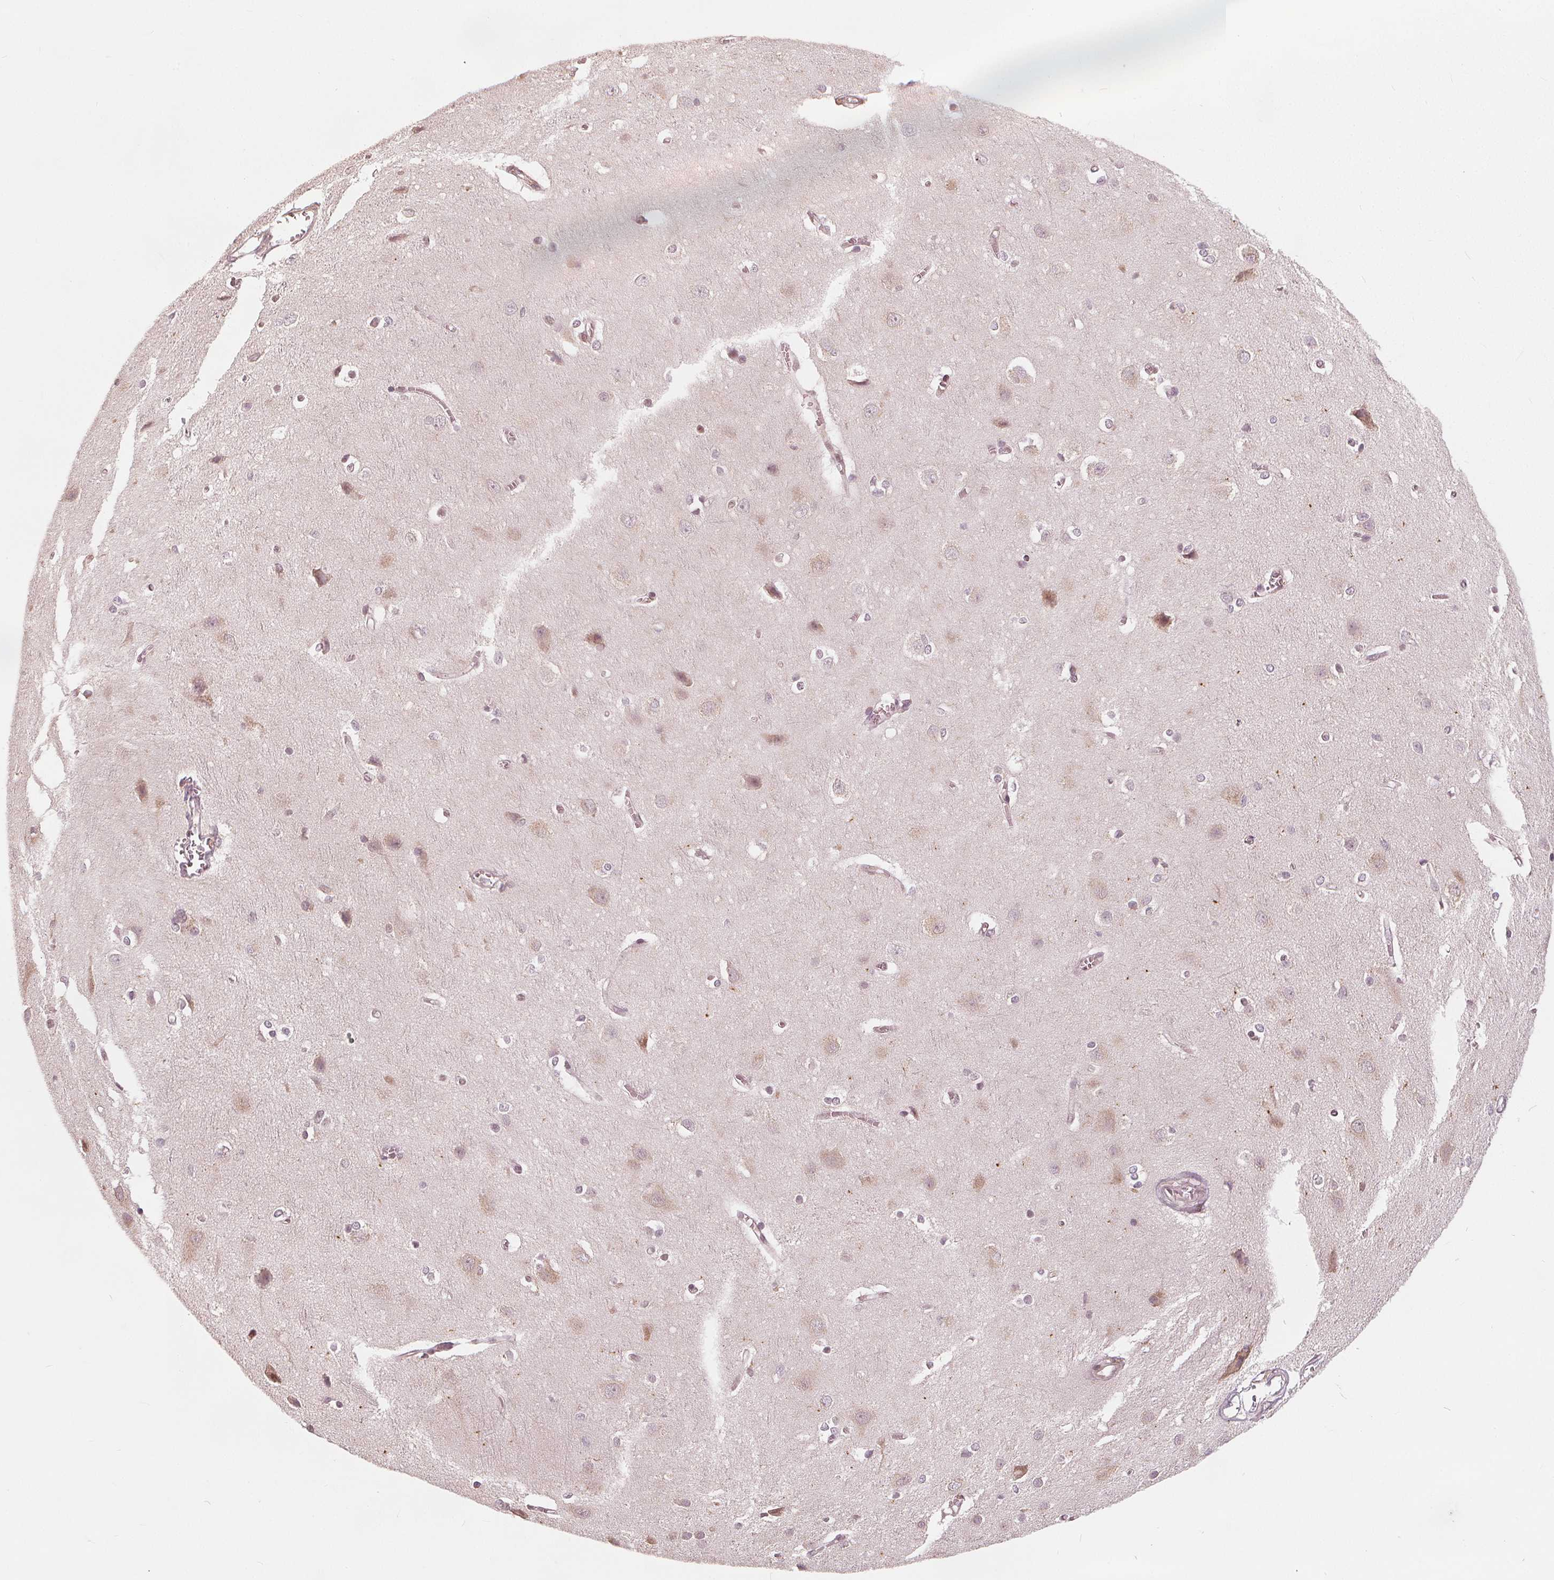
{"staining": {"intensity": "weak", "quantity": "<25%", "location": "nuclear"}, "tissue": "cerebral cortex", "cell_type": "Endothelial cells", "image_type": "normal", "snomed": [{"axis": "morphology", "description": "Normal tissue, NOS"}, {"axis": "topography", "description": "Cerebral cortex"}], "caption": "Immunohistochemistry (IHC) of unremarkable human cerebral cortex reveals no staining in endothelial cells.", "gene": "SQSTM1", "patient": {"sex": "male", "age": 37}}